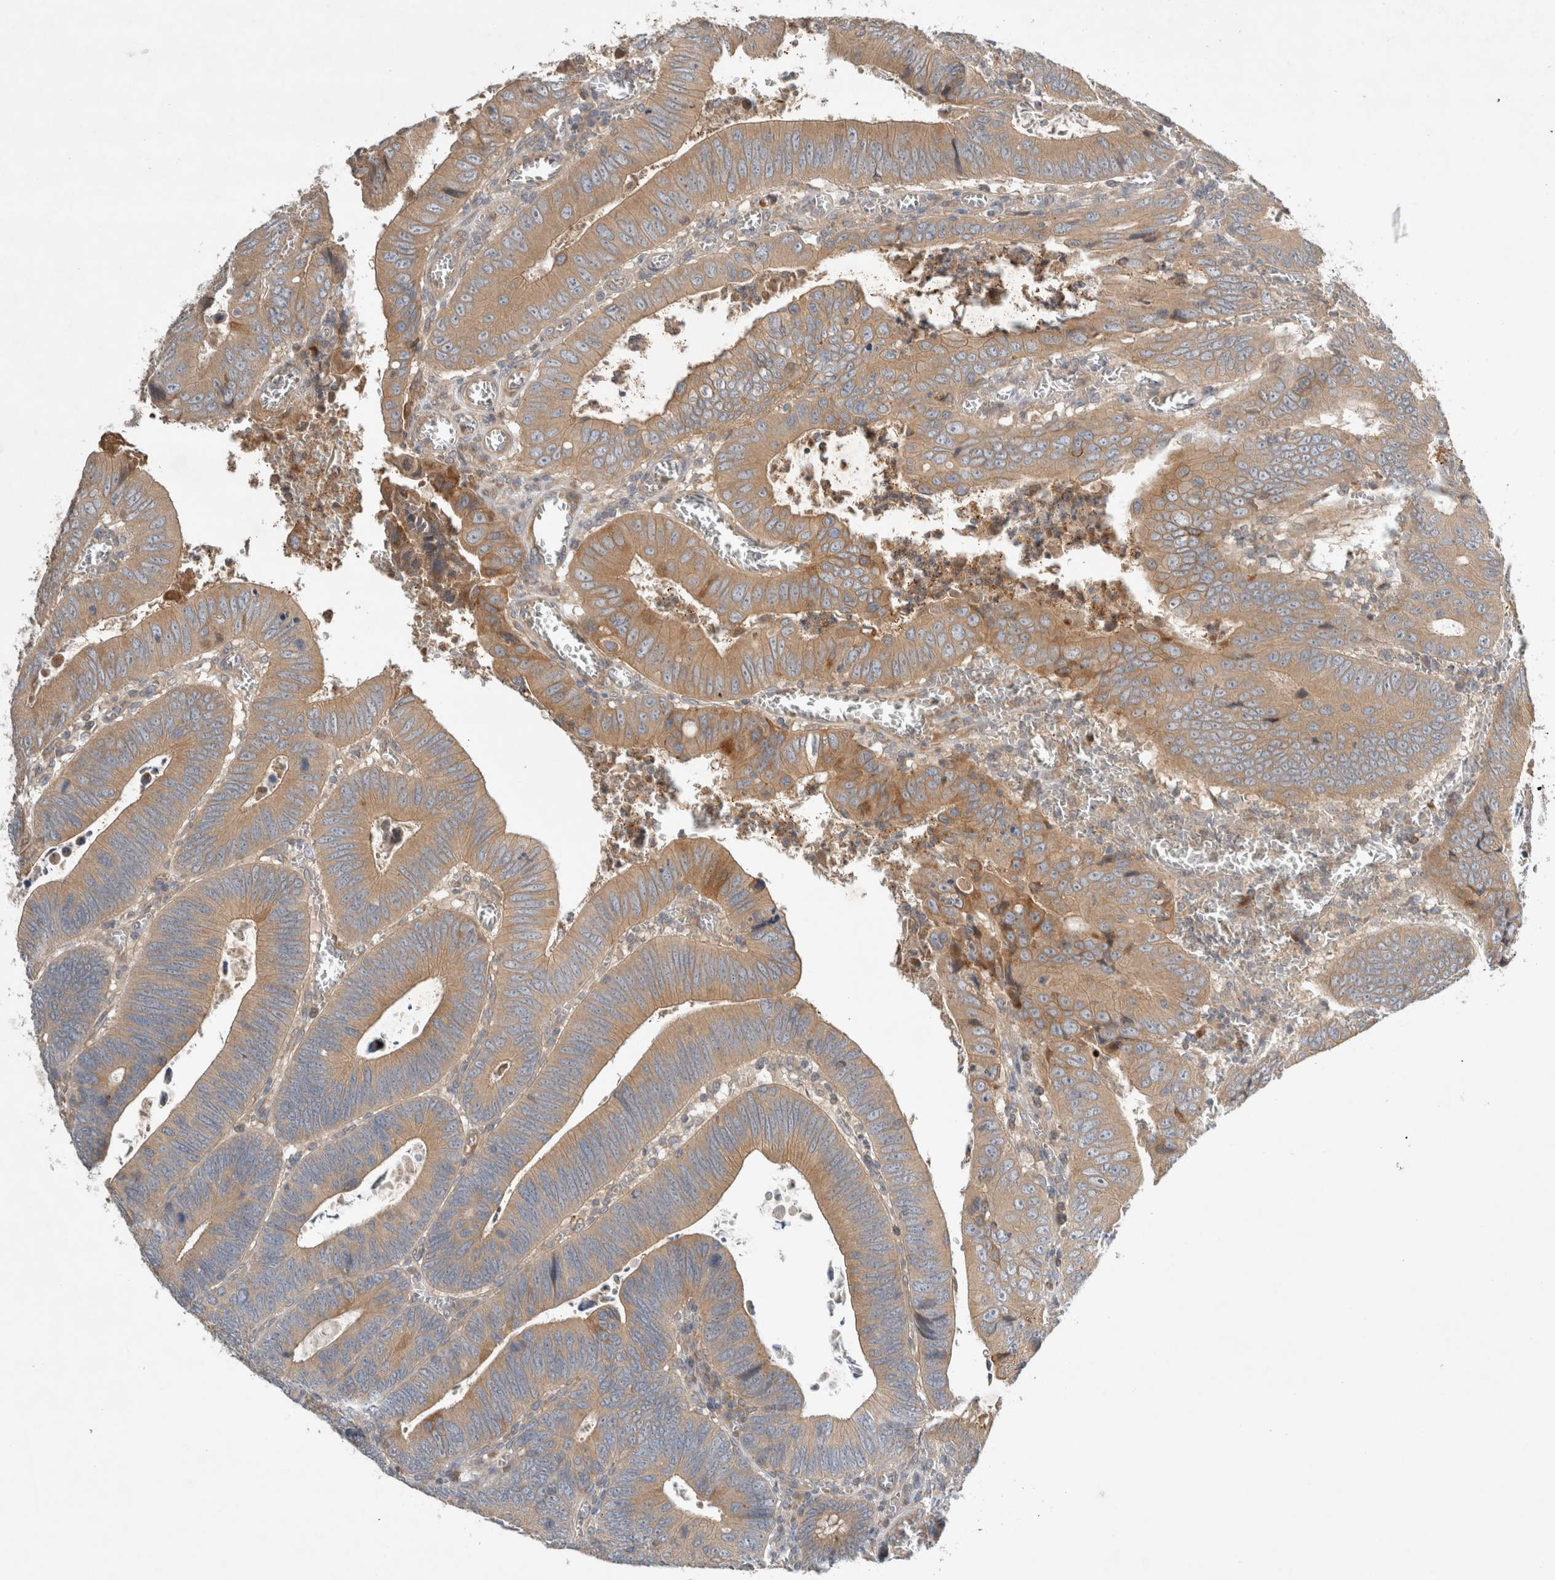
{"staining": {"intensity": "moderate", "quantity": ">75%", "location": "cytoplasmic/membranous"}, "tissue": "colorectal cancer", "cell_type": "Tumor cells", "image_type": "cancer", "snomed": [{"axis": "morphology", "description": "Inflammation, NOS"}, {"axis": "morphology", "description": "Adenocarcinoma, NOS"}, {"axis": "topography", "description": "Colon"}], "caption": "A brown stain labels moderate cytoplasmic/membranous positivity of a protein in colorectal cancer (adenocarcinoma) tumor cells.", "gene": "ARMC9", "patient": {"sex": "male", "age": 72}}